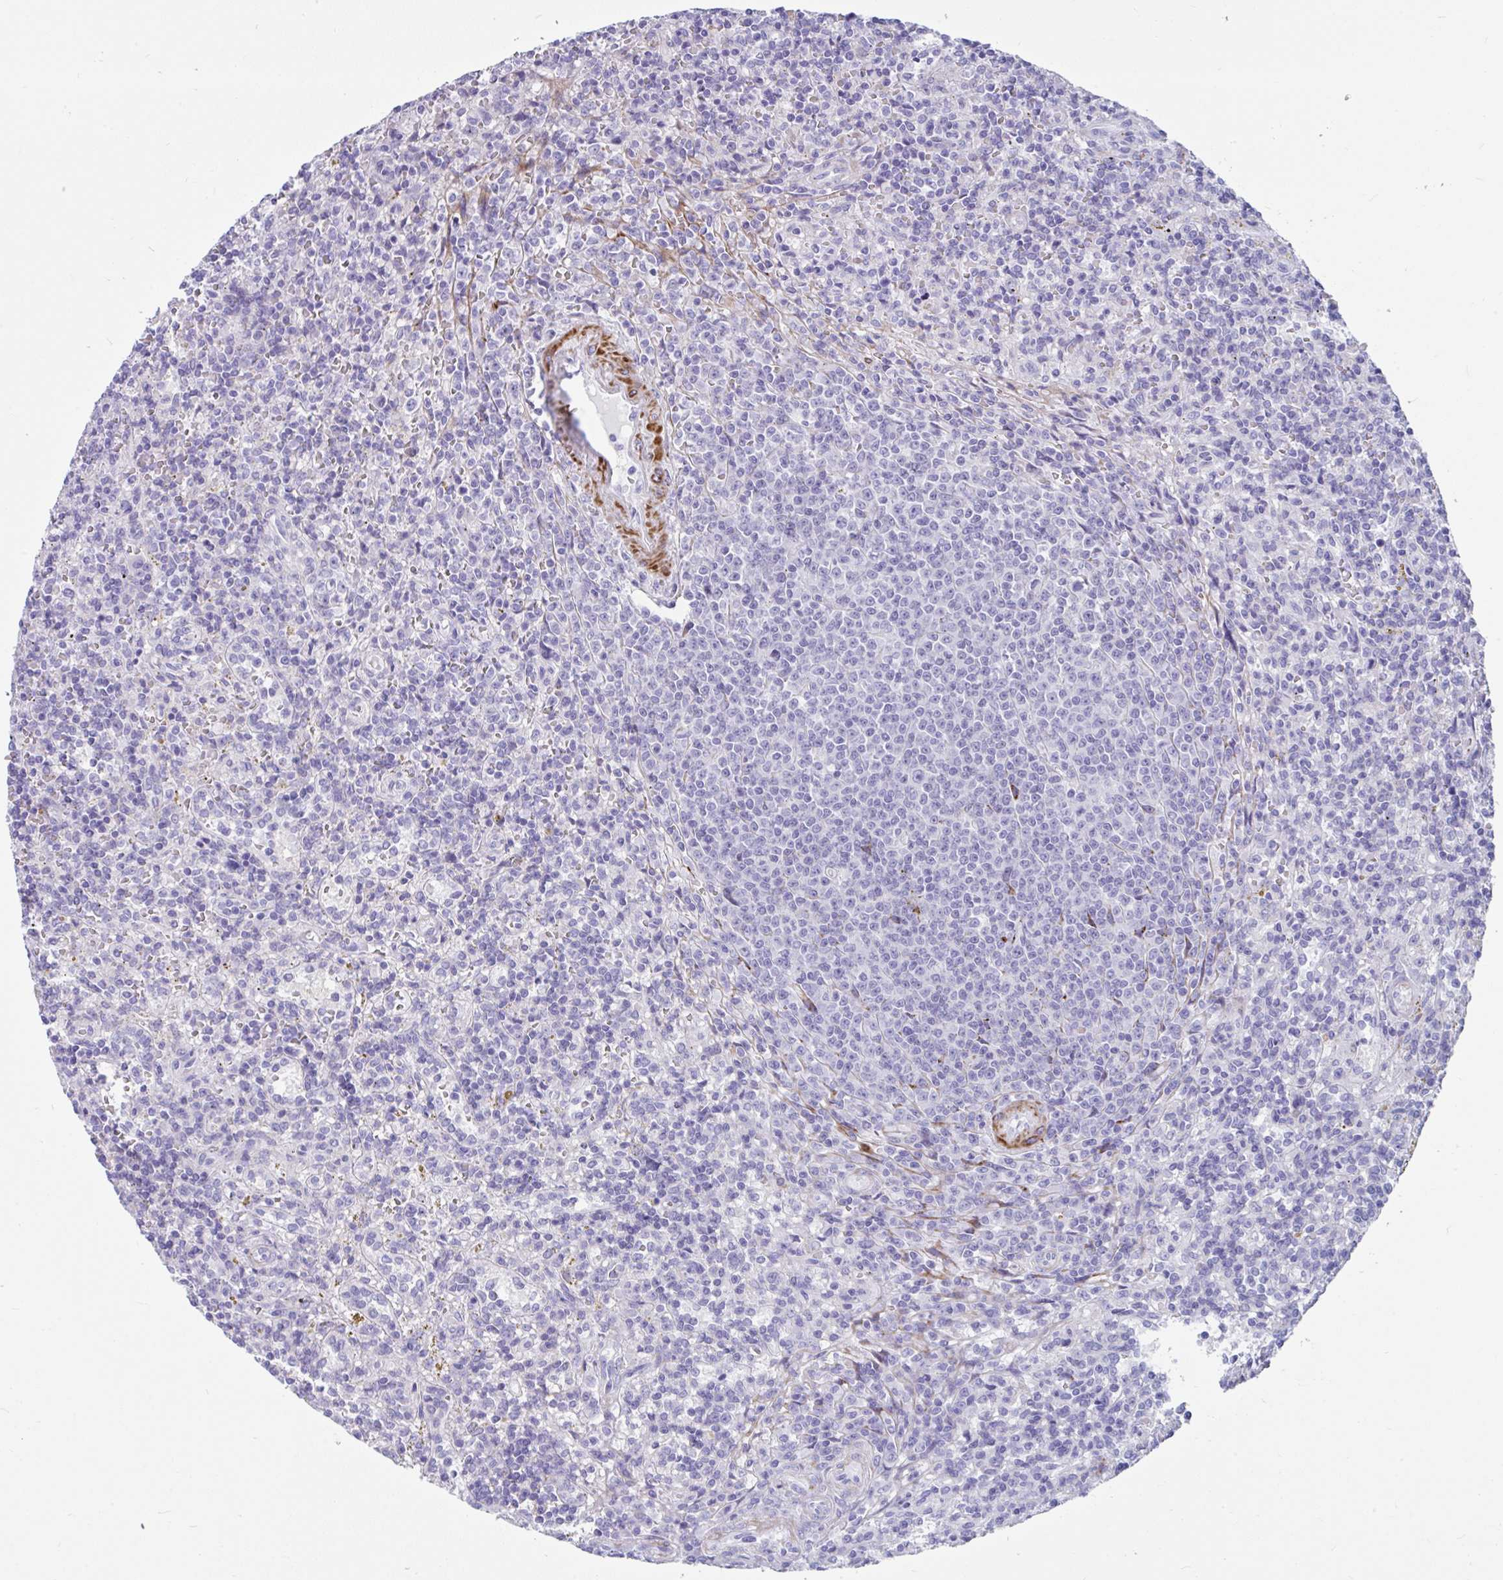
{"staining": {"intensity": "negative", "quantity": "none", "location": "none"}, "tissue": "lymphoma", "cell_type": "Tumor cells", "image_type": "cancer", "snomed": [{"axis": "morphology", "description": "Malignant lymphoma, non-Hodgkin's type, Low grade"}, {"axis": "topography", "description": "Spleen"}], "caption": "DAB (3,3'-diaminobenzidine) immunohistochemical staining of malignant lymphoma, non-Hodgkin's type (low-grade) shows no significant staining in tumor cells.", "gene": "GRXCR2", "patient": {"sex": "male", "age": 67}}